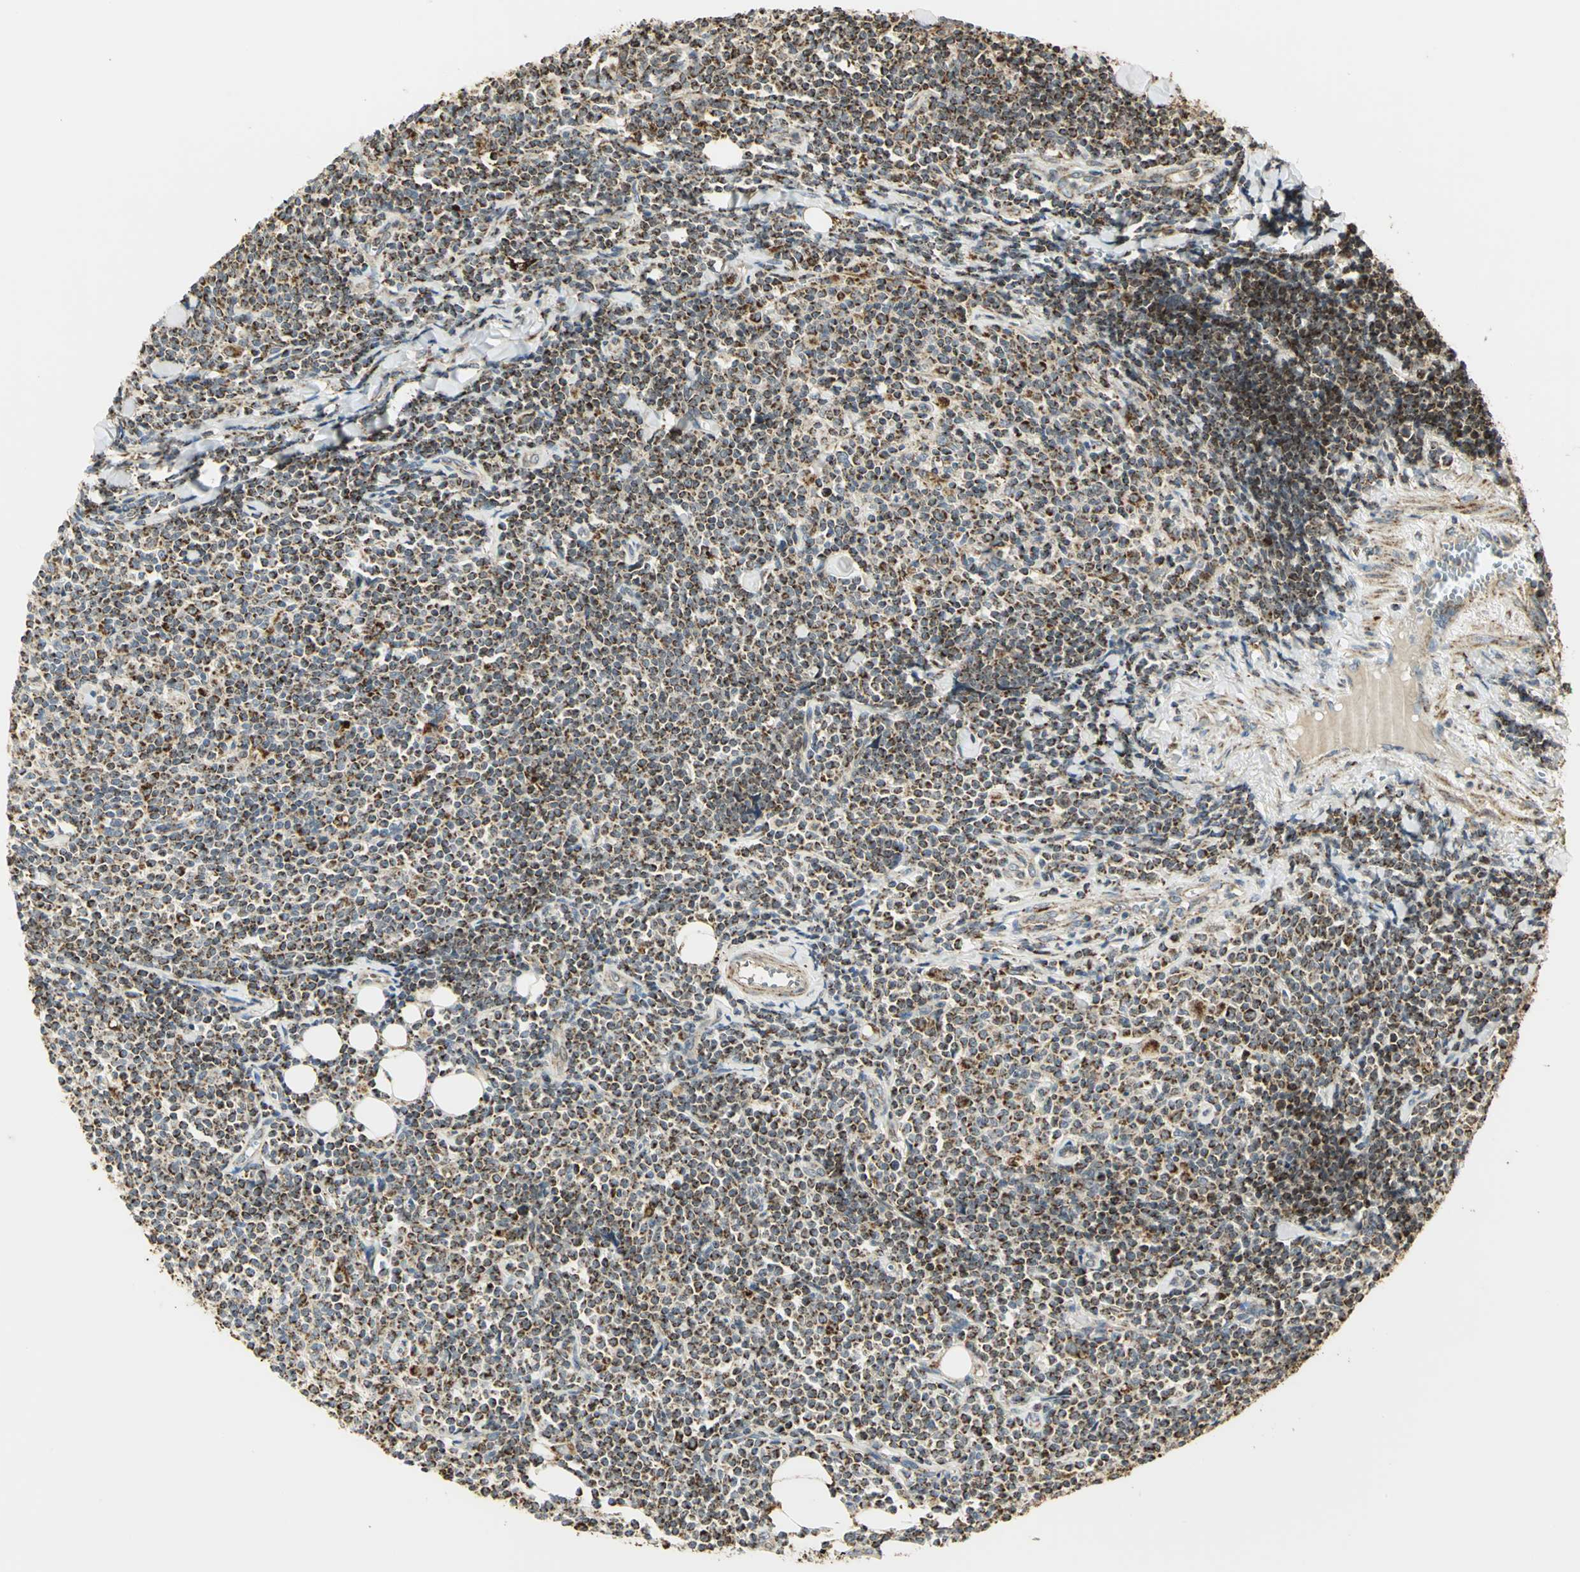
{"staining": {"intensity": "strong", "quantity": ">75%", "location": "cytoplasmic/membranous"}, "tissue": "lymphoma", "cell_type": "Tumor cells", "image_type": "cancer", "snomed": [{"axis": "morphology", "description": "Malignant lymphoma, non-Hodgkin's type, Low grade"}, {"axis": "topography", "description": "Soft tissue"}], "caption": "Immunohistochemical staining of human low-grade malignant lymphoma, non-Hodgkin's type displays high levels of strong cytoplasmic/membranous protein expression in about >75% of tumor cells.", "gene": "VDAC1", "patient": {"sex": "male", "age": 92}}